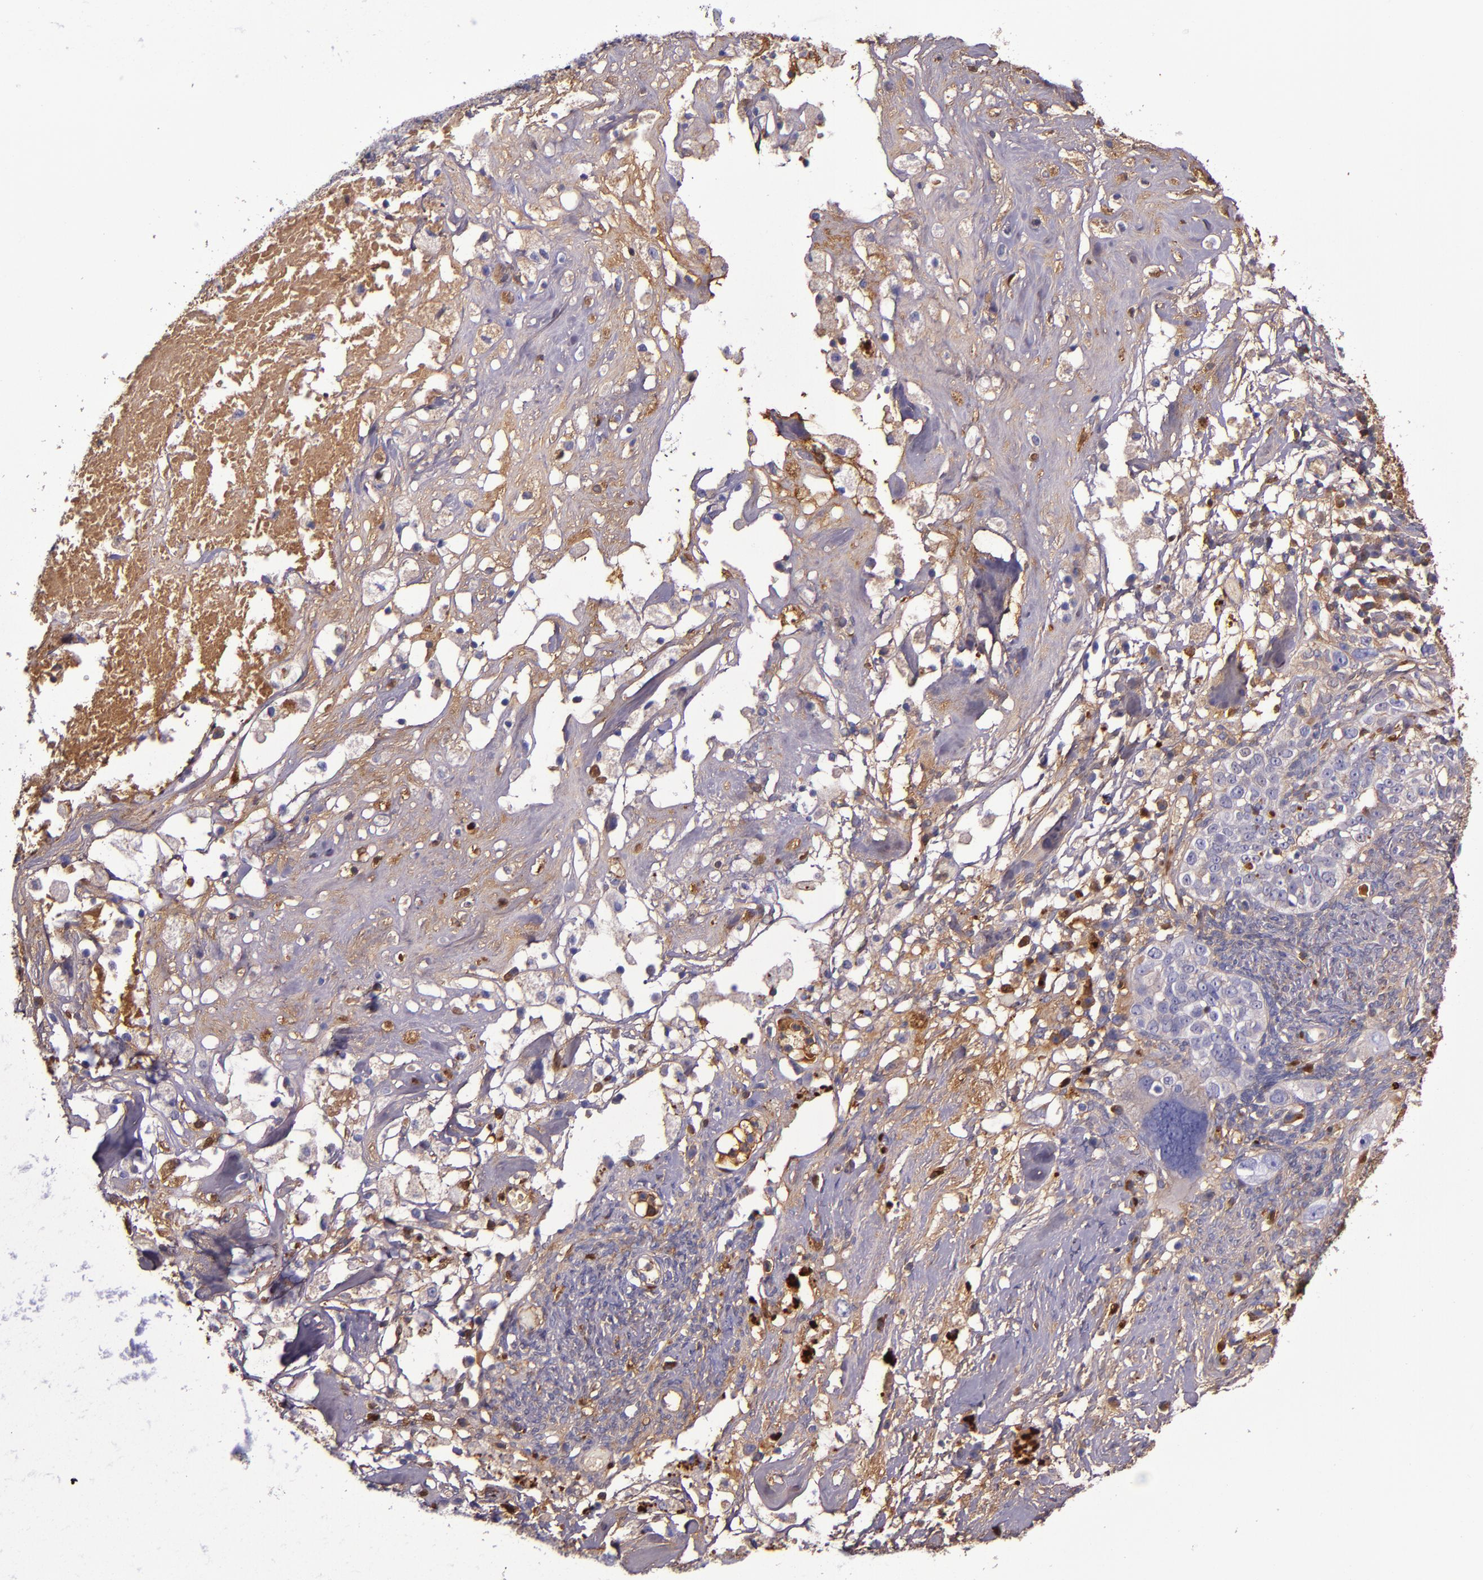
{"staining": {"intensity": "weak", "quantity": "25%-75%", "location": "cytoplasmic/membranous"}, "tissue": "ovarian cancer", "cell_type": "Tumor cells", "image_type": "cancer", "snomed": [{"axis": "morphology", "description": "Normal tissue, NOS"}, {"axis": "morphology", "description": "Cystadenocarcinoma, serous, NOS"}, {"axis": "topography", "description": "Ovary"}], "caption": "Ovarian cancer was stained to show a protein in brown. There is low levels of weak cytoplasmic/membranous staining in about 25%-75% of tumor cells.", "gene": "CLEC3B", "patient": {"sex": "female", "age": 62}}